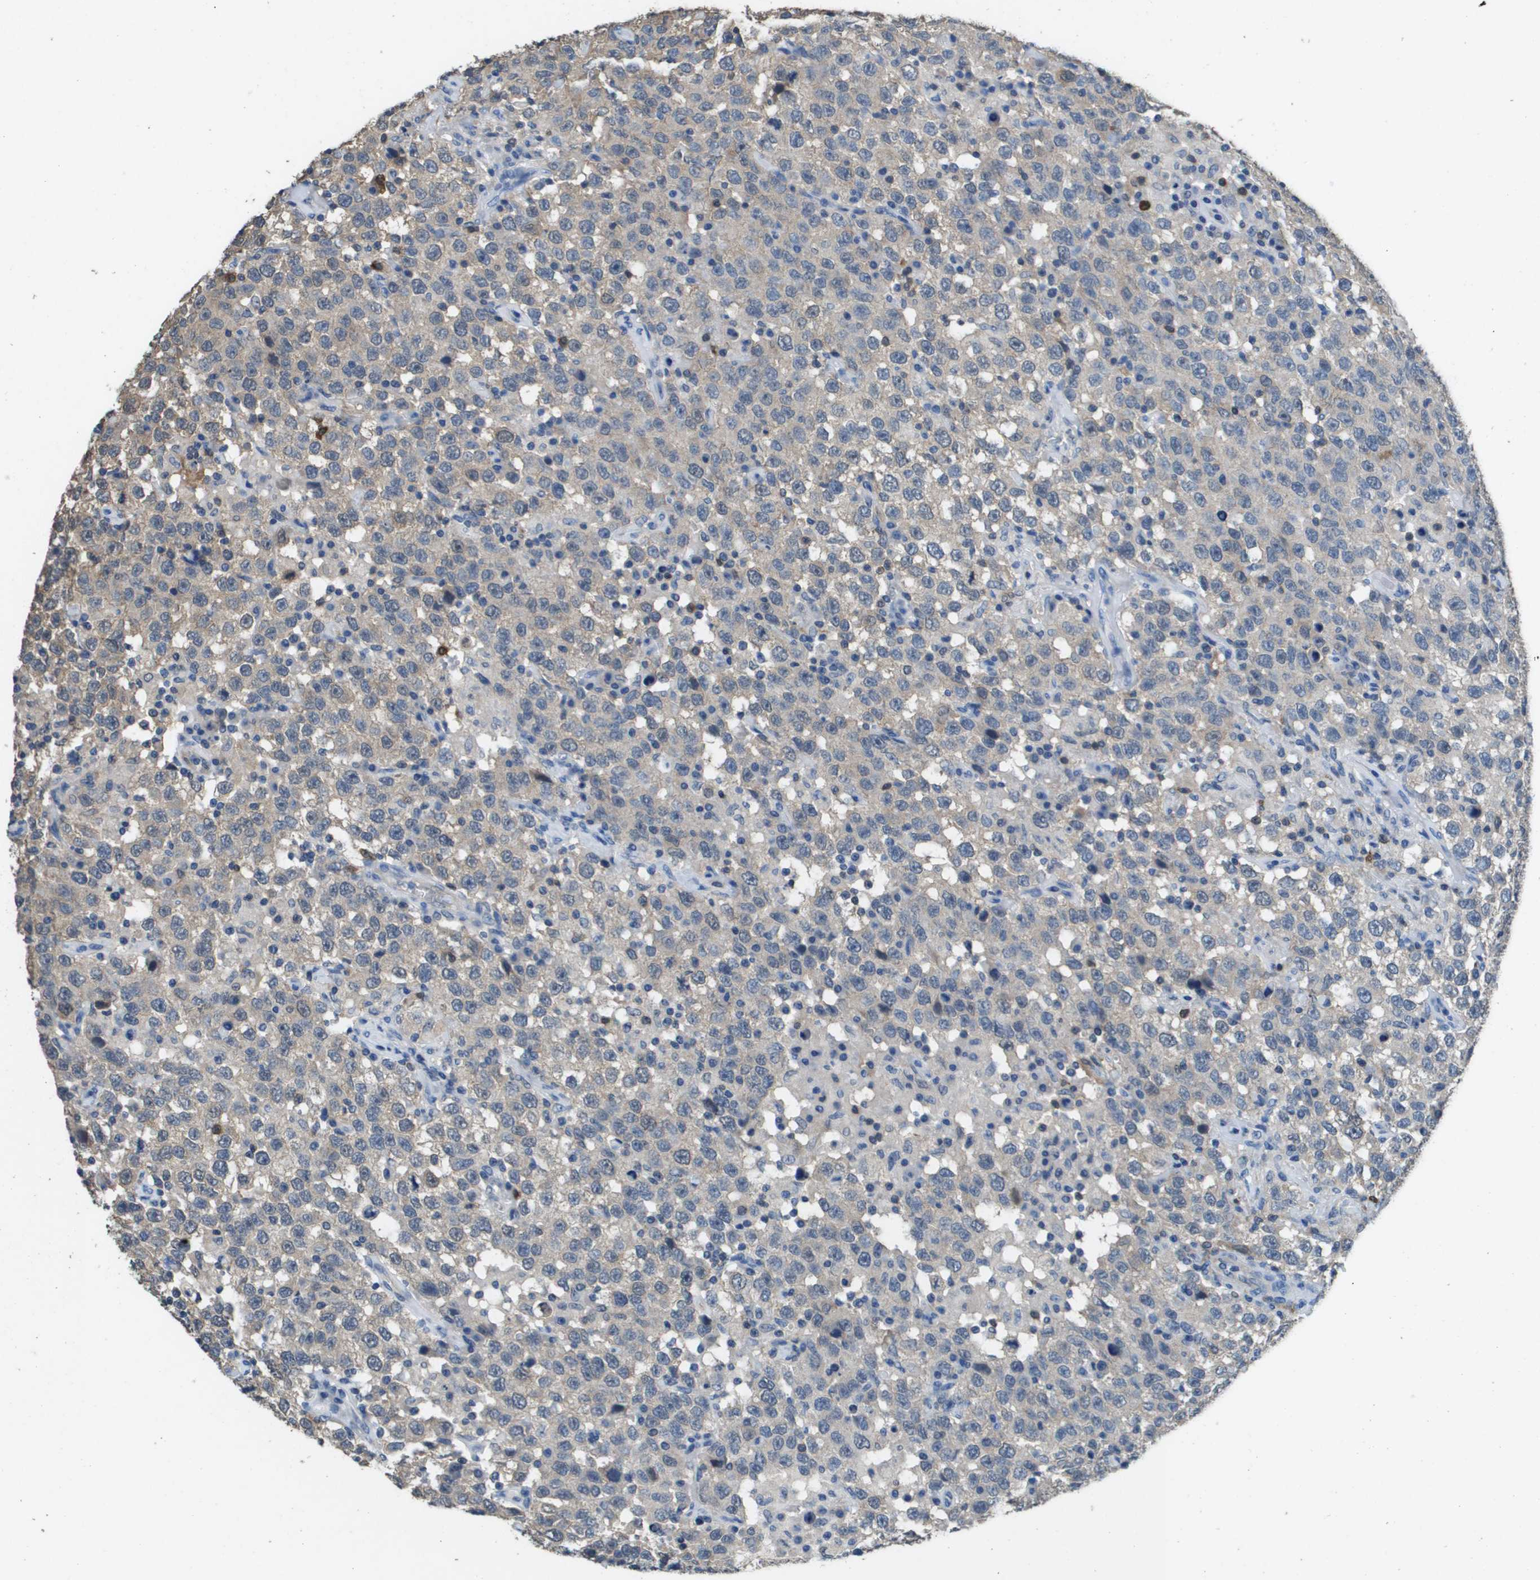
{"staining": {"intensity": "weak", "quantity": "25%-75%", "location": "cytoplasmic/membranous"}, "tissue": "testis cancer", "cell_type": "Tumor cells", "image_type": "cancer", "snomed": [{"axis": "morphology", "description": "Seminoma, NOS"}, {"axis": "topography", "description": "Testis"}], "caption": "A low amount of weak cytoplasmic/membranous staining is present in about 25%-75% of tumor cells in testis cancer (seminoma) tissue.", "gene": "FABP5", "patient": {"sex": "male", "age": 41}}